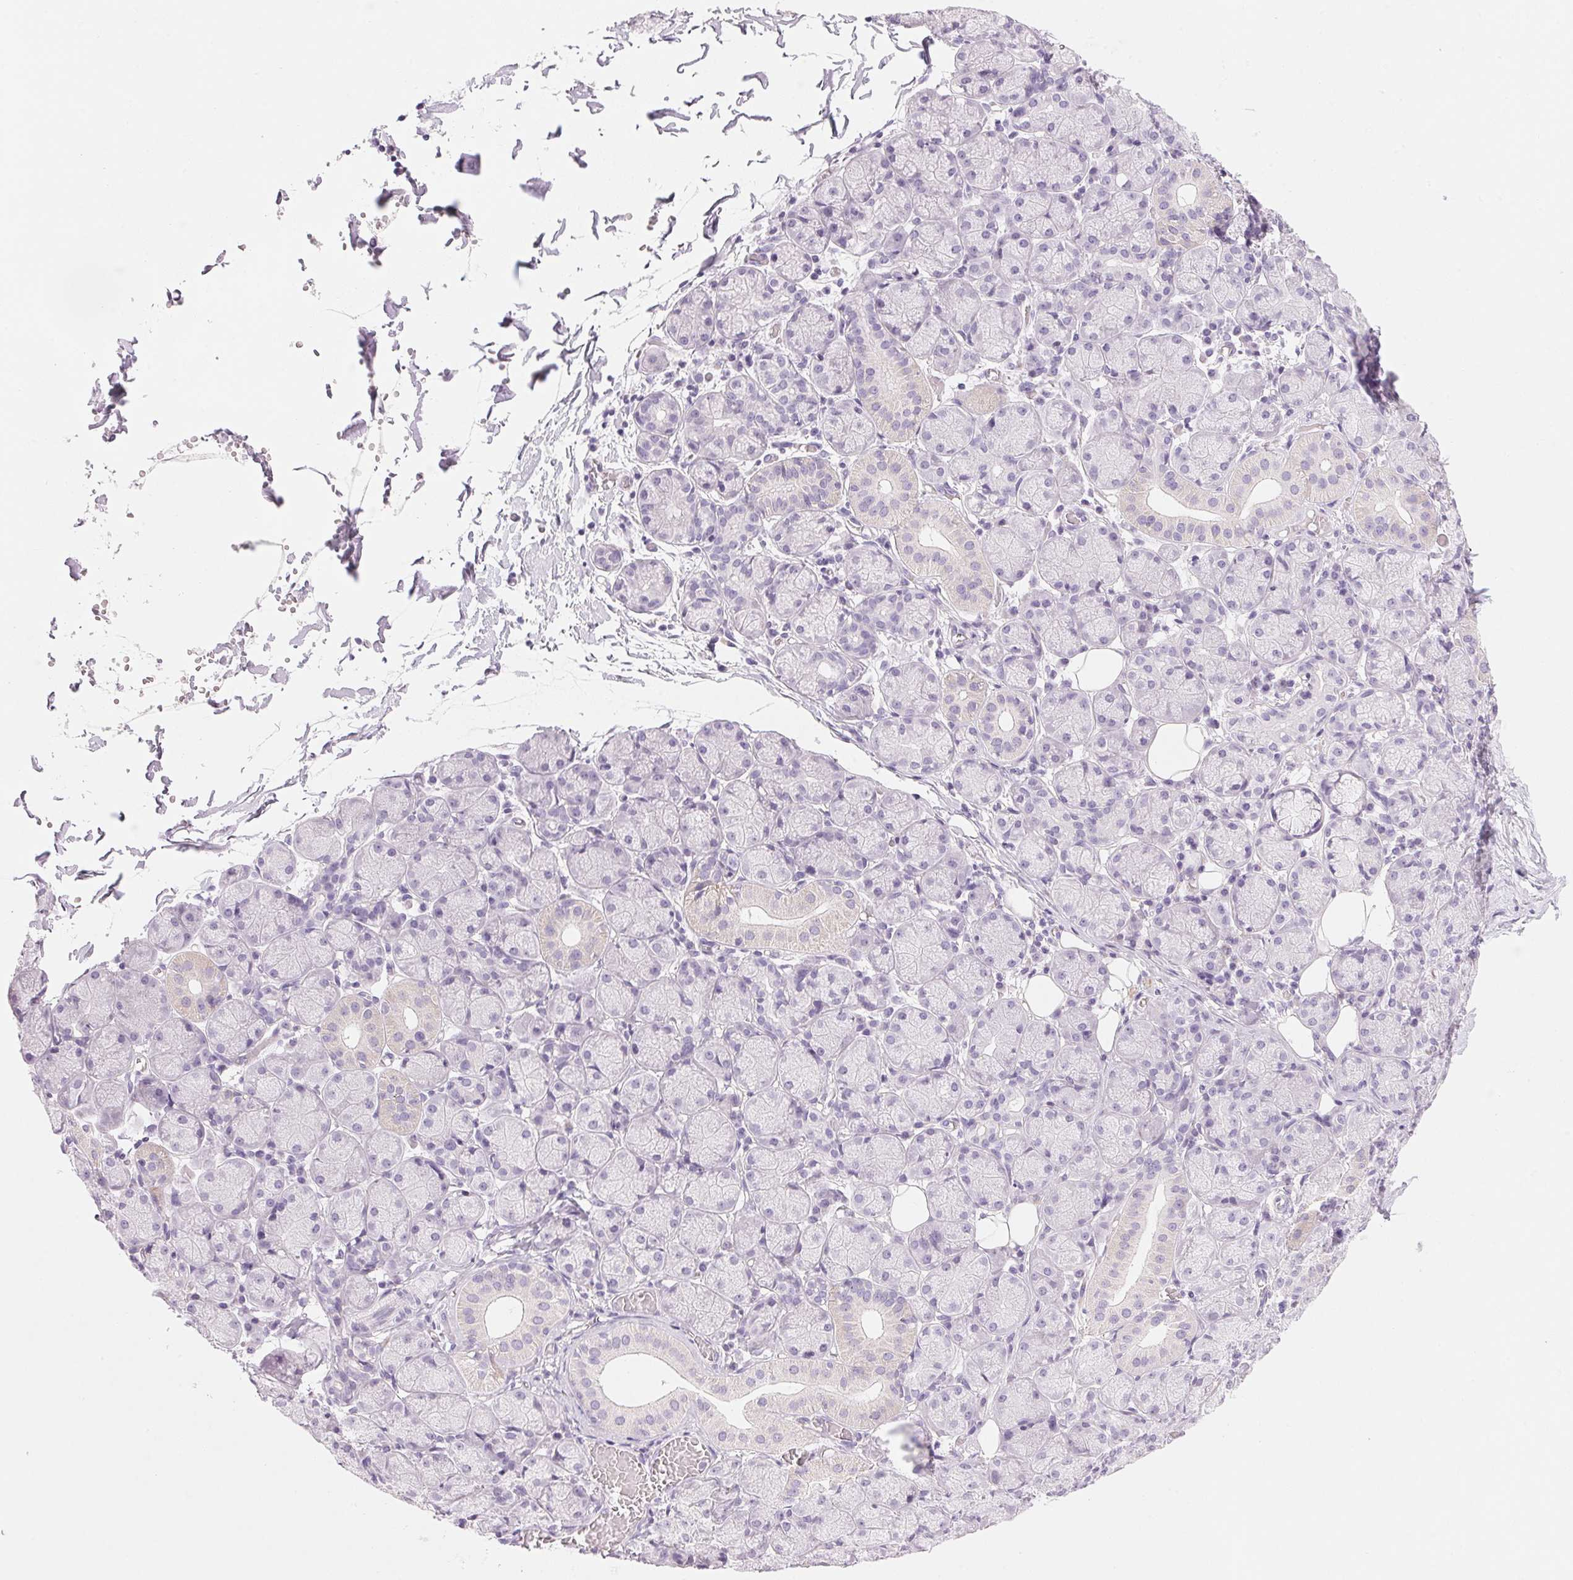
{"staining": {"intensity": "negative", "quantity": "none", "location": "none"}, "tissue": "salivary gland", "cell_type": "Glandular cells", "image_type": "normal", "snomed": [{"axis": "morphology", "description": "Normal tissue, NOS"}, {"axis": "topography", "description": "Salivary gland"}, {"axis": "topography", "description": "Peripheral nerve tissue"}], "caption": "Image shows no significant protein expression in glandular cells of unremarkable salivary gland.", "gene": "CYP11B1", "patient": {"sex": "female", "age": 24}}